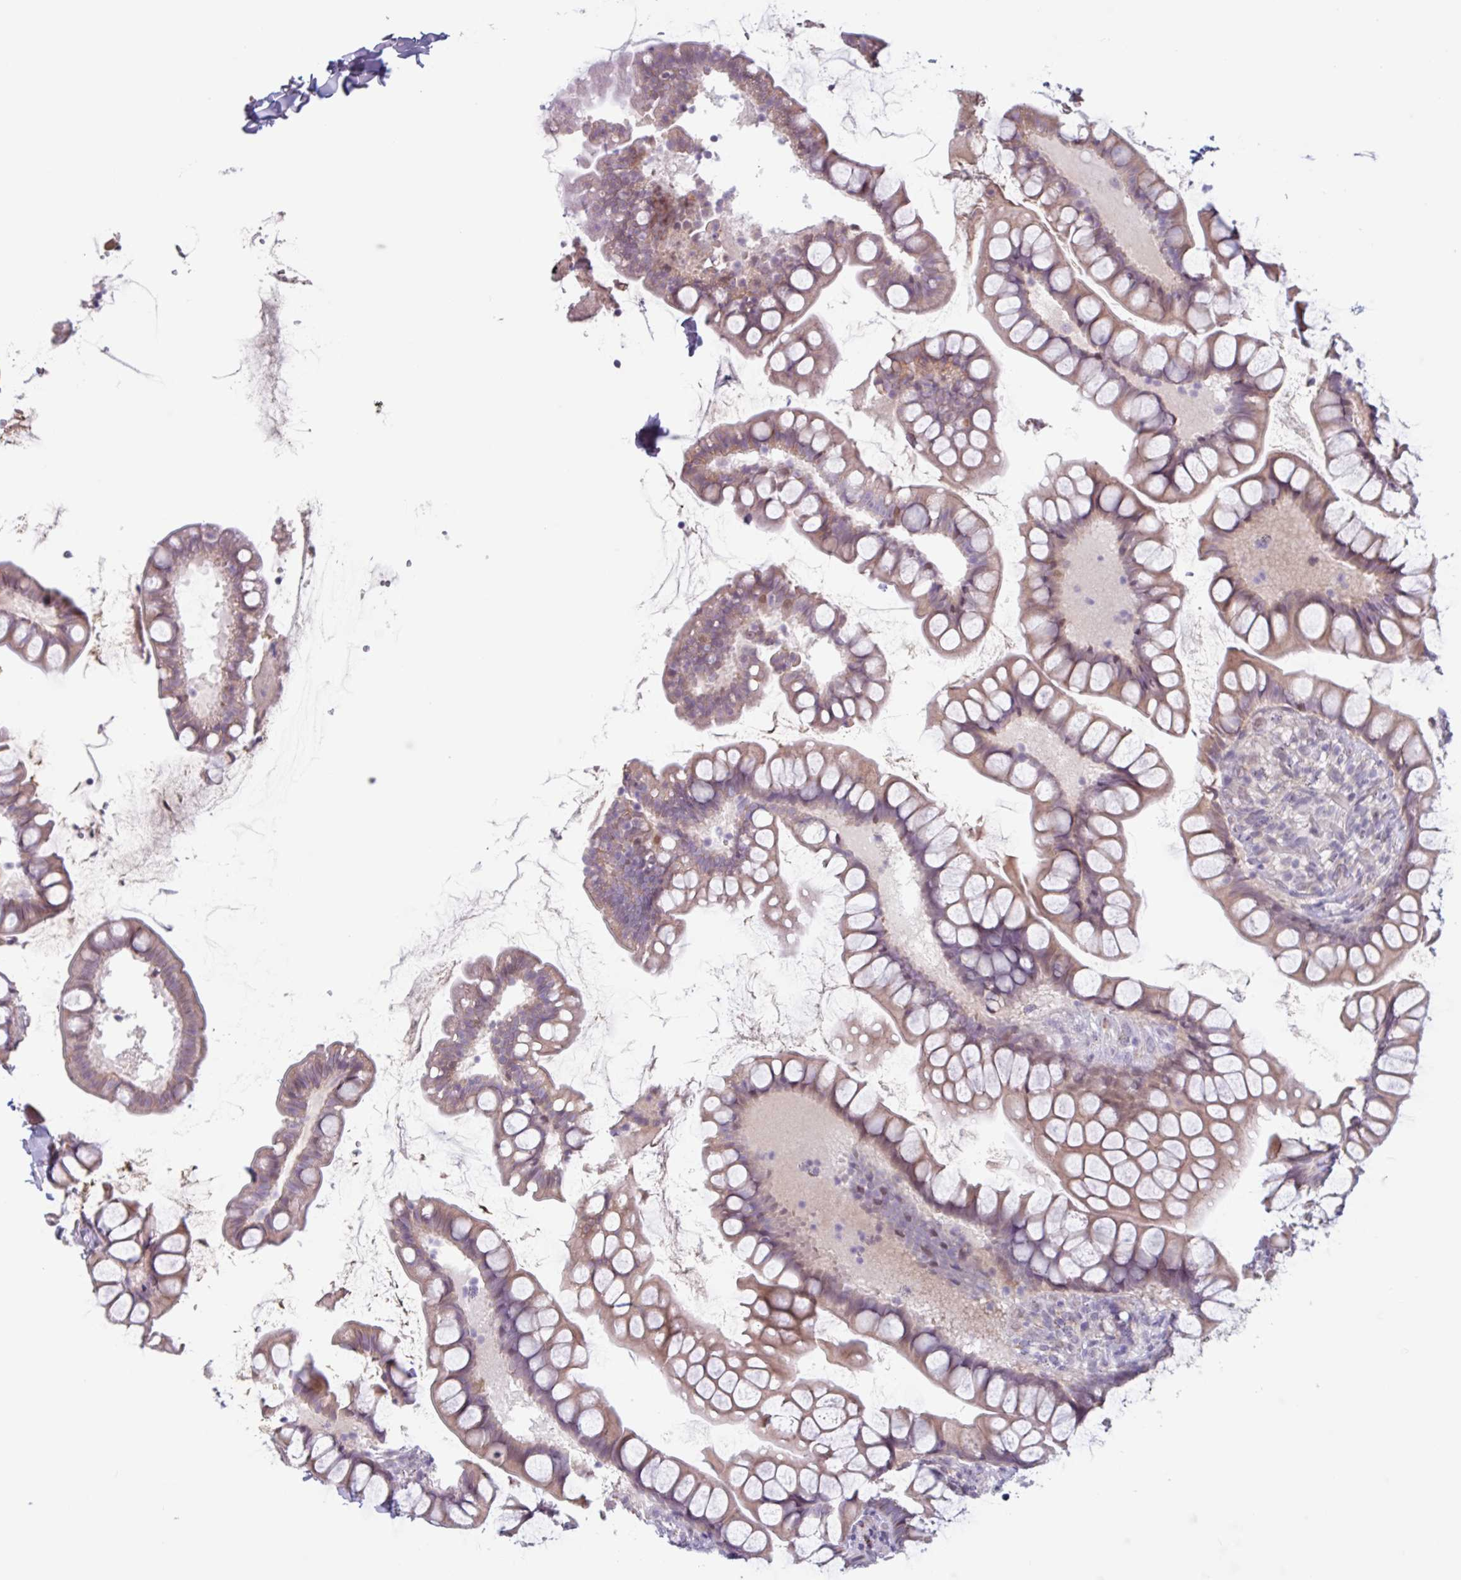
{"staining": {"intensity": "moderate", "quantity": "25%-75%", "location": "cytoplasmic/membranous"}, "tissue": "small intestine", "cell_type": "Glandular cells", "image_type": "normal", "snomed": [{"axis": "morphology", "description": "Normal tissue, NOS"}, {"axis": "topography", "description": "Small intestine"}], "caption": "Brown immunohistochemical staining in unremarkable human small intestine reveals moderate cytoplasmic/membranous staining in about 25%-75% of glandular cells. (DAB = brown stain, brightfield microscopy at high magnification).", "gene": "TAF1D", "patient": {"sex": "male", "age": 70}}